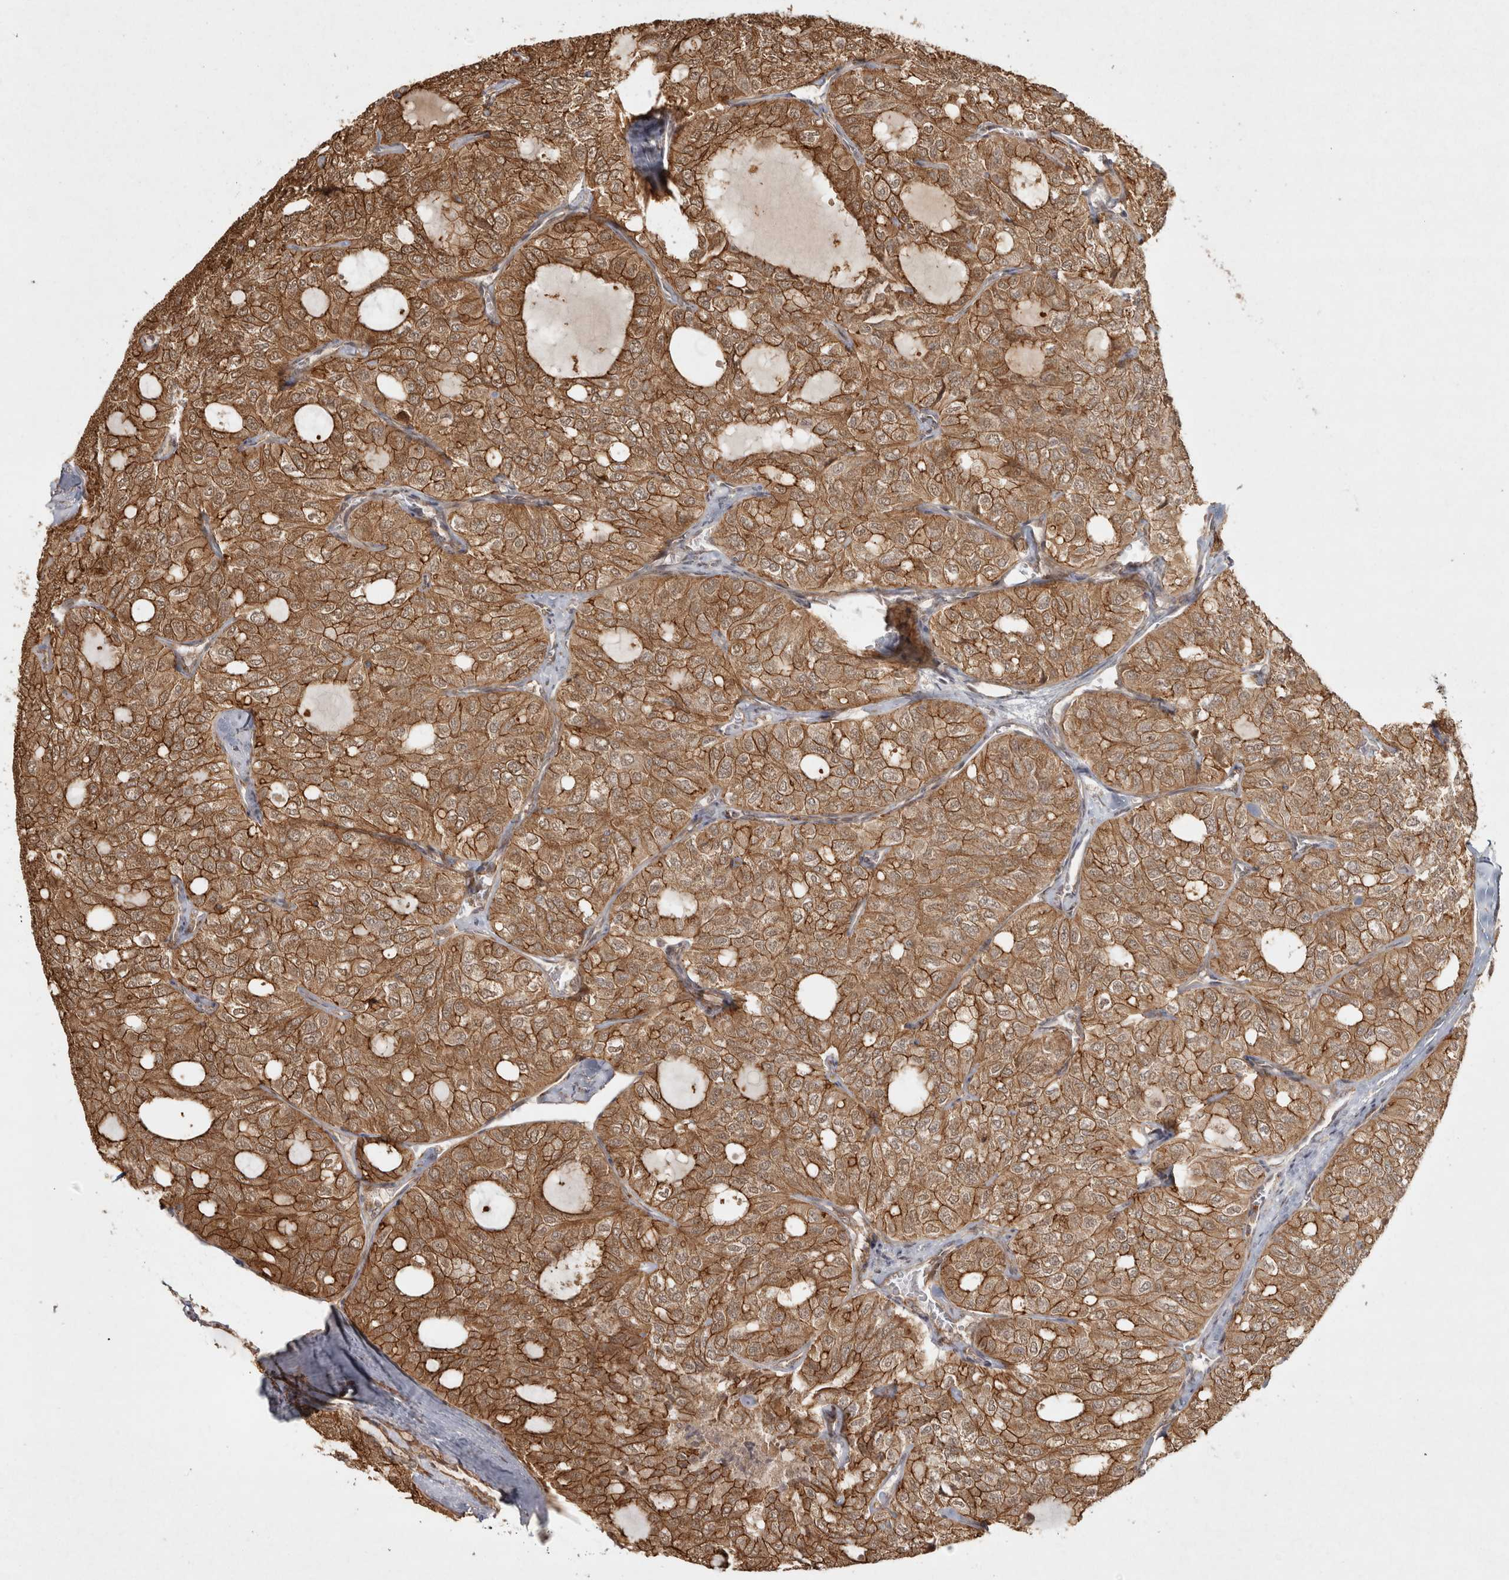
{"staining": {"intensity": "strong", "quantity": ">75%", "location": "cytoplasmic/membranous"}, "tissue": "thyroid cancer", "cell_type": "Tumor cells", "image_type": "cancer", "snomed": [{"axis": "morphology", "description": "Follicular adenoma carcinoma, NOS"}, {"axis": "topography", "description": "Thyroid gland"}], "caption": "A brown stain shows strong cytoplasmic/membranous expression of a protein in thyroid cancer tumor cells.", "gene": "CAMSAP2", "patient": {"sex": "male", "age": 75}}